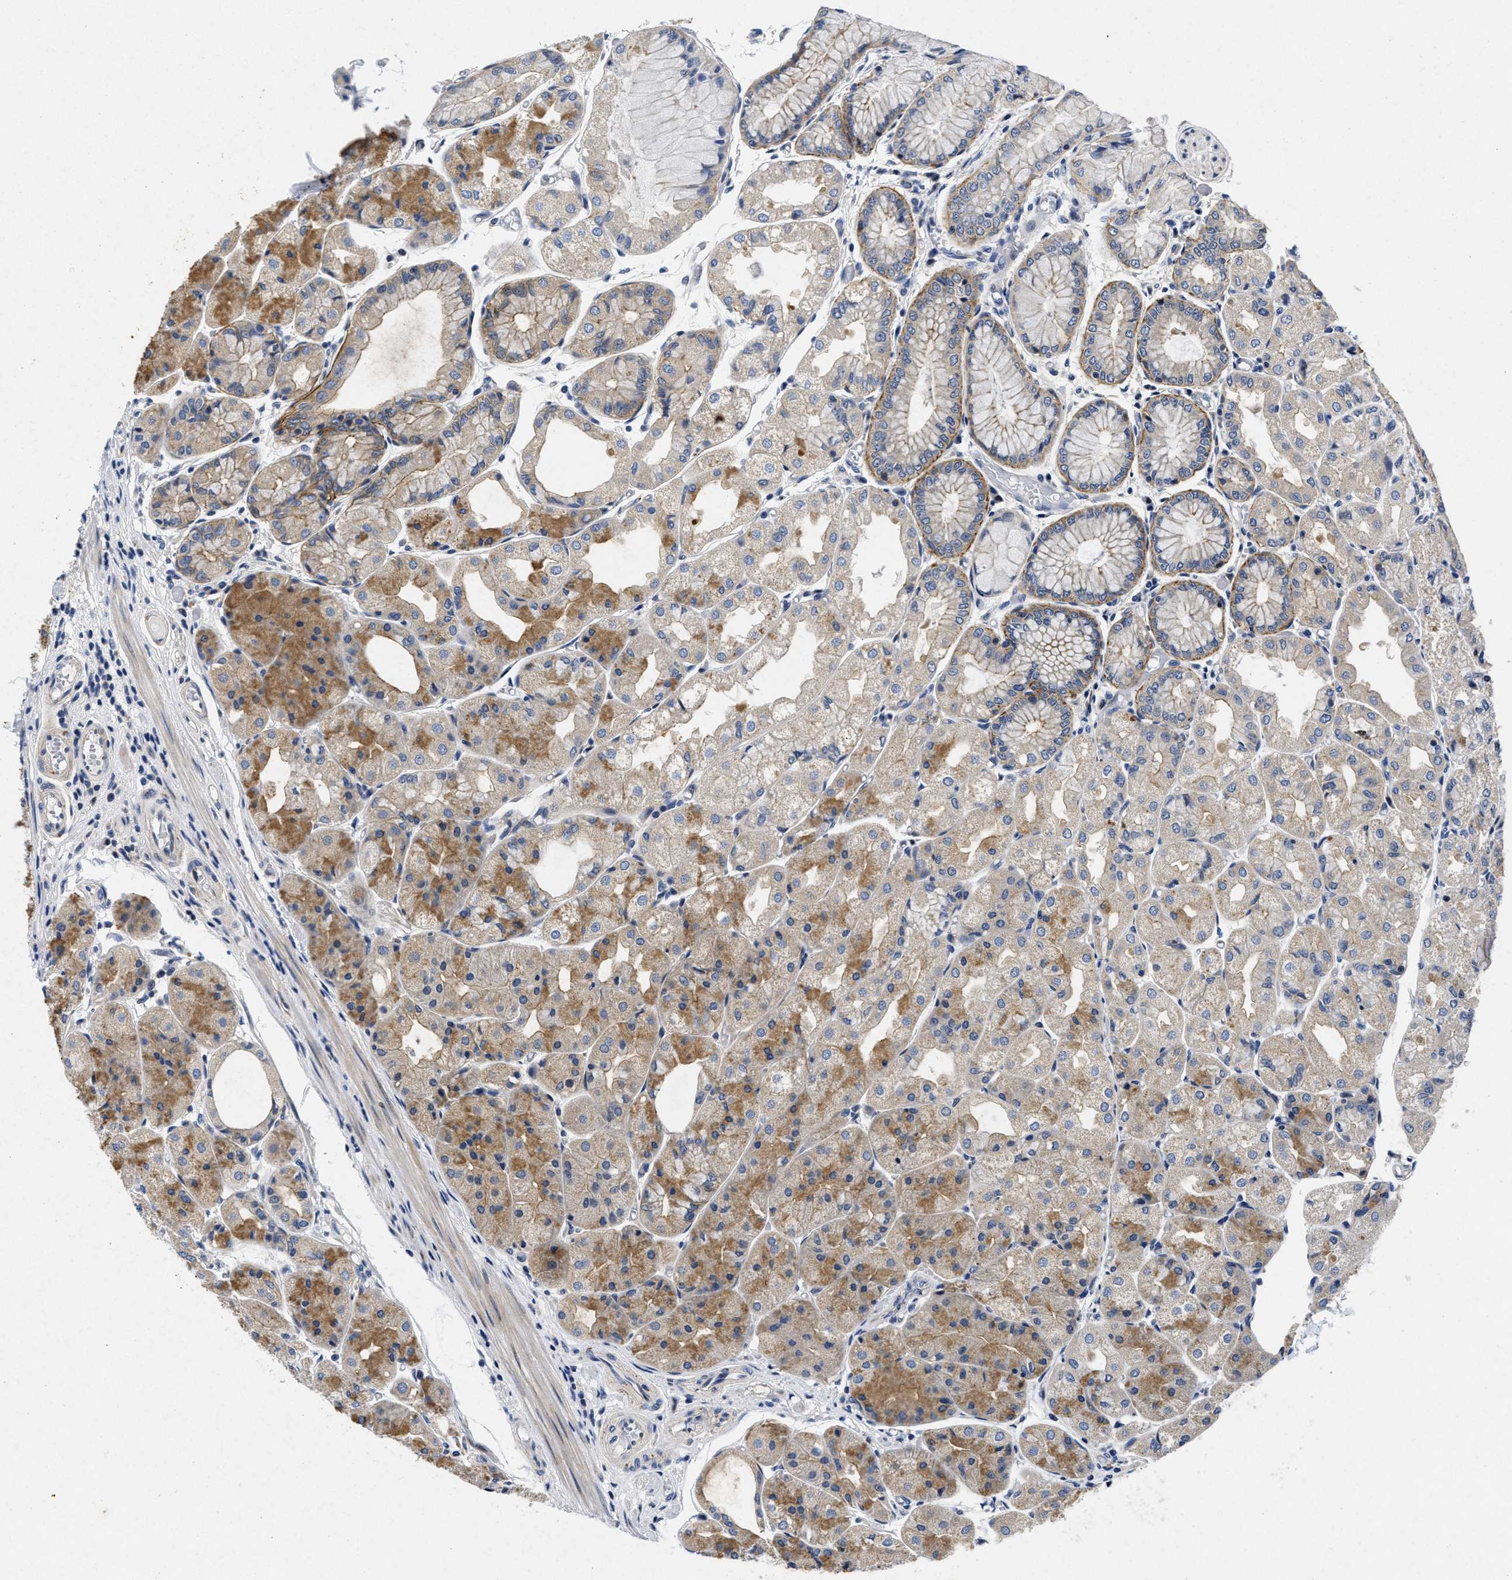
{"staining": {"intensity": "moderate", "quantity": "25%-75%", "location": "cytoplasmic/membranous"}, "tissue": "stomach", "cell_type": "Glandular cells", "image_type": "normal", "snomed": [{"axis": "morphology", "description": "Normal tissue, NOS"}, {"axis": "topography", "description": "Stomach, upper"}], "caption": "Immunohistochemistry photomicrograph of benign stomach stained for a protein (brown), which reveals medium levels of moderate cytoplasmic/membranous positivity in about 25%-75% of glandular cells.", "gene": "LAD1", "patient": {"sex": "male", "age": 72}}